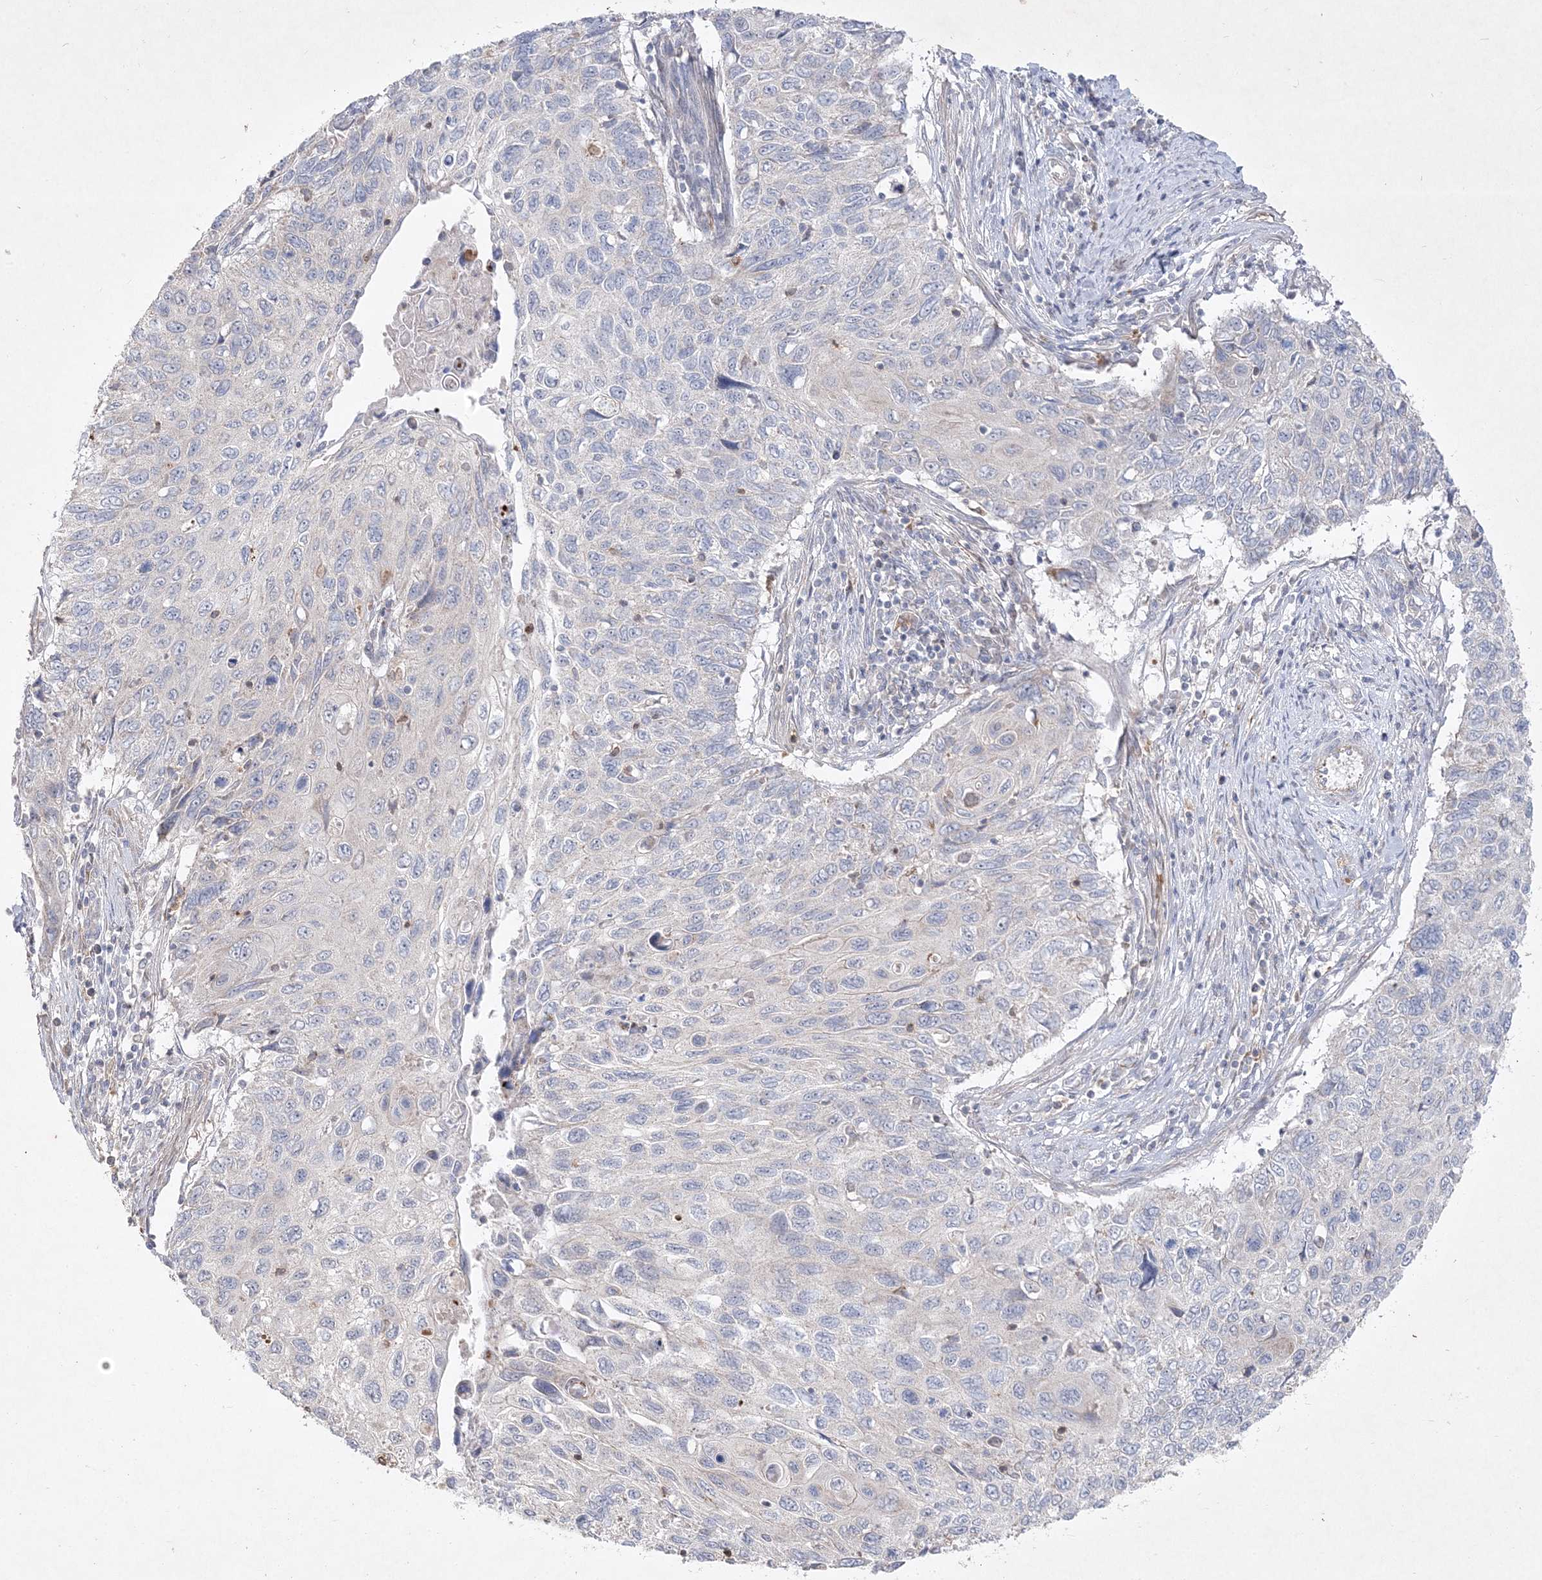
{"staining": {"intensity": "negative", "quantity": "none", "location": "none"}, "tissue": "cervical cancer", "cell_type": "Tumor cells", "image_type": "cancer", "snomed": [{"axis": "morphology", "description": "Squamous cell carcinoma, NOS"}, {"axis": "topography", "description": "Cervix"}], "caption": "High magnification brightfield microscopy of cervical squamous cell carcinoma stained with DAB (brown) and counterstained with hematoxylin (blue): tumor cells show no significant expression.", "gene": "CLNK", "patient": {"sex": "female", "age": 70}}